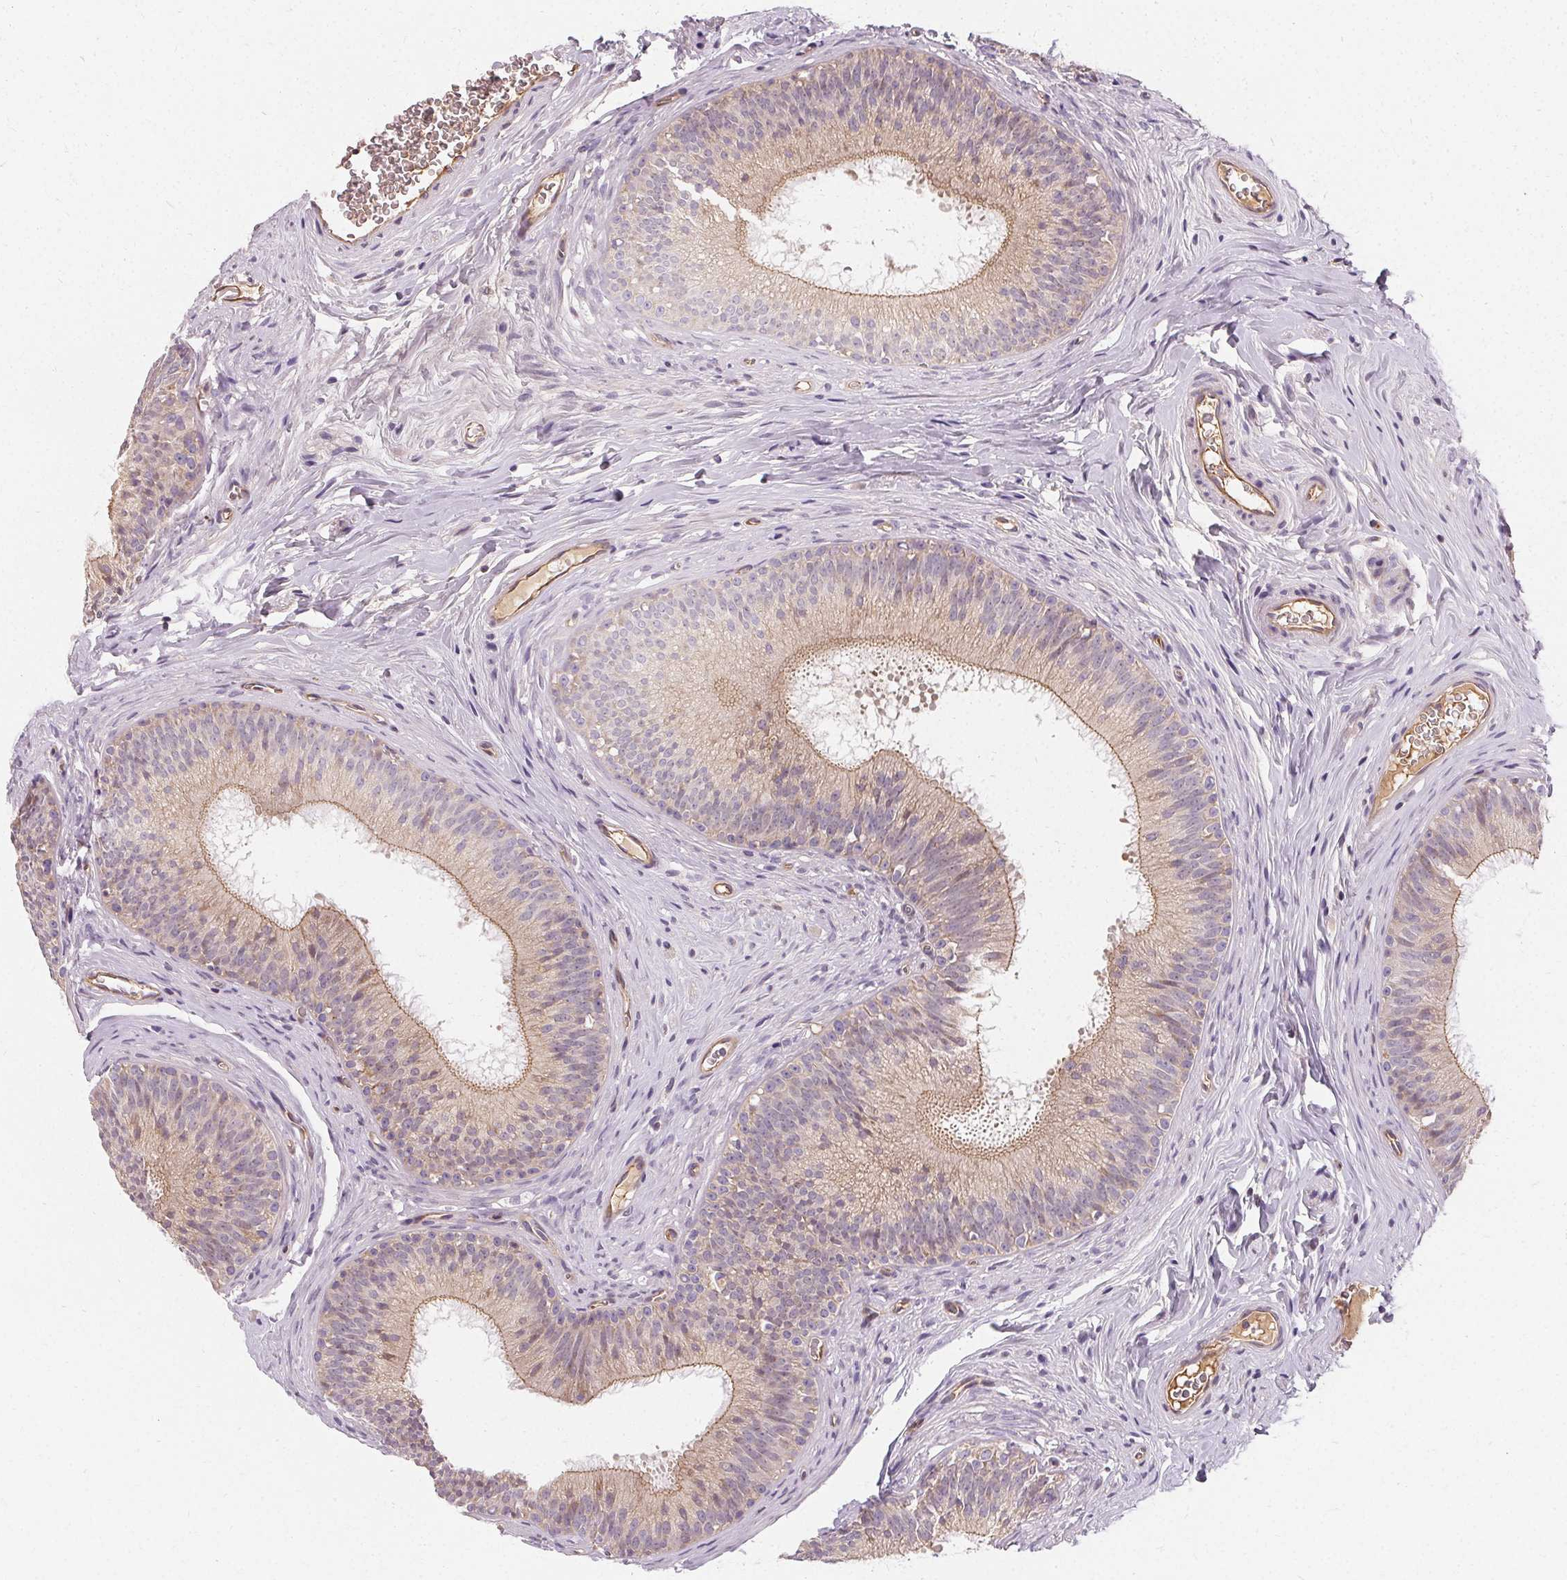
{"staining": {"intensity": "weak", "quantity": ">75%", "location": "cytoplasmic/membranous"}, "tissue": "epididymis", "cell_type": "Glandular cells", "image_type": "normal", "snomed": [{"axis": "morphology", "description": "Normal tissue, NOS"}, {"axis": "topography", "description": "Epididymis"}], "caption": "A low amount of weak cytoplasmic/membranous staining is identified in approximately >75% of glandular cells in benign epididymis.", "gene": "APLP1", "patient": {"sex": "male", "age": 24}}